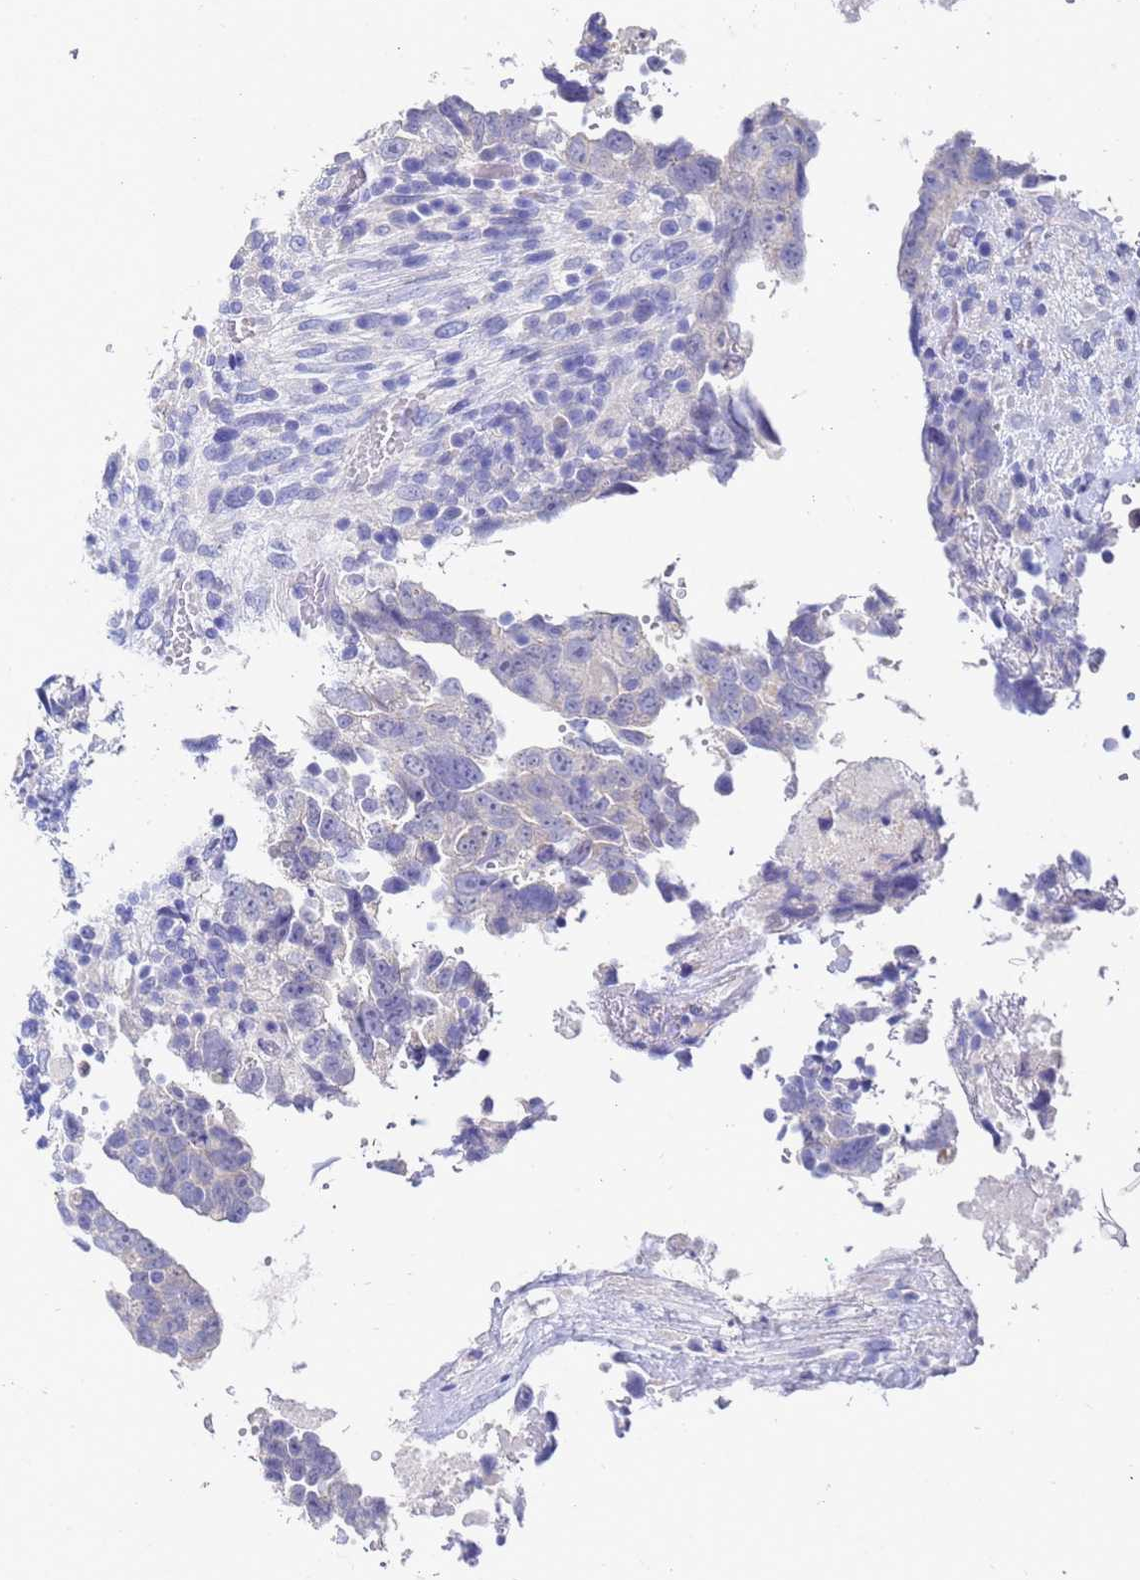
{"staining": {"intensity": "negative", "quantity": "none", "location": "none"}, "tissue": "testis cancer", "cell_type": "Tumor cells", "image_type": "cancer", "snomed": [{"axis": "morphology", "description": "Carcinoma, Embryonal, NOS"}, {"axis": "topography", "description": "Testis"}], "caption": "Embryonal carcinoma (testis) stained for a protein using IHC demonstrates no expression tumor cells.", "gene": "C2orf72", "patient": {"sex": "male", "age": 37}}